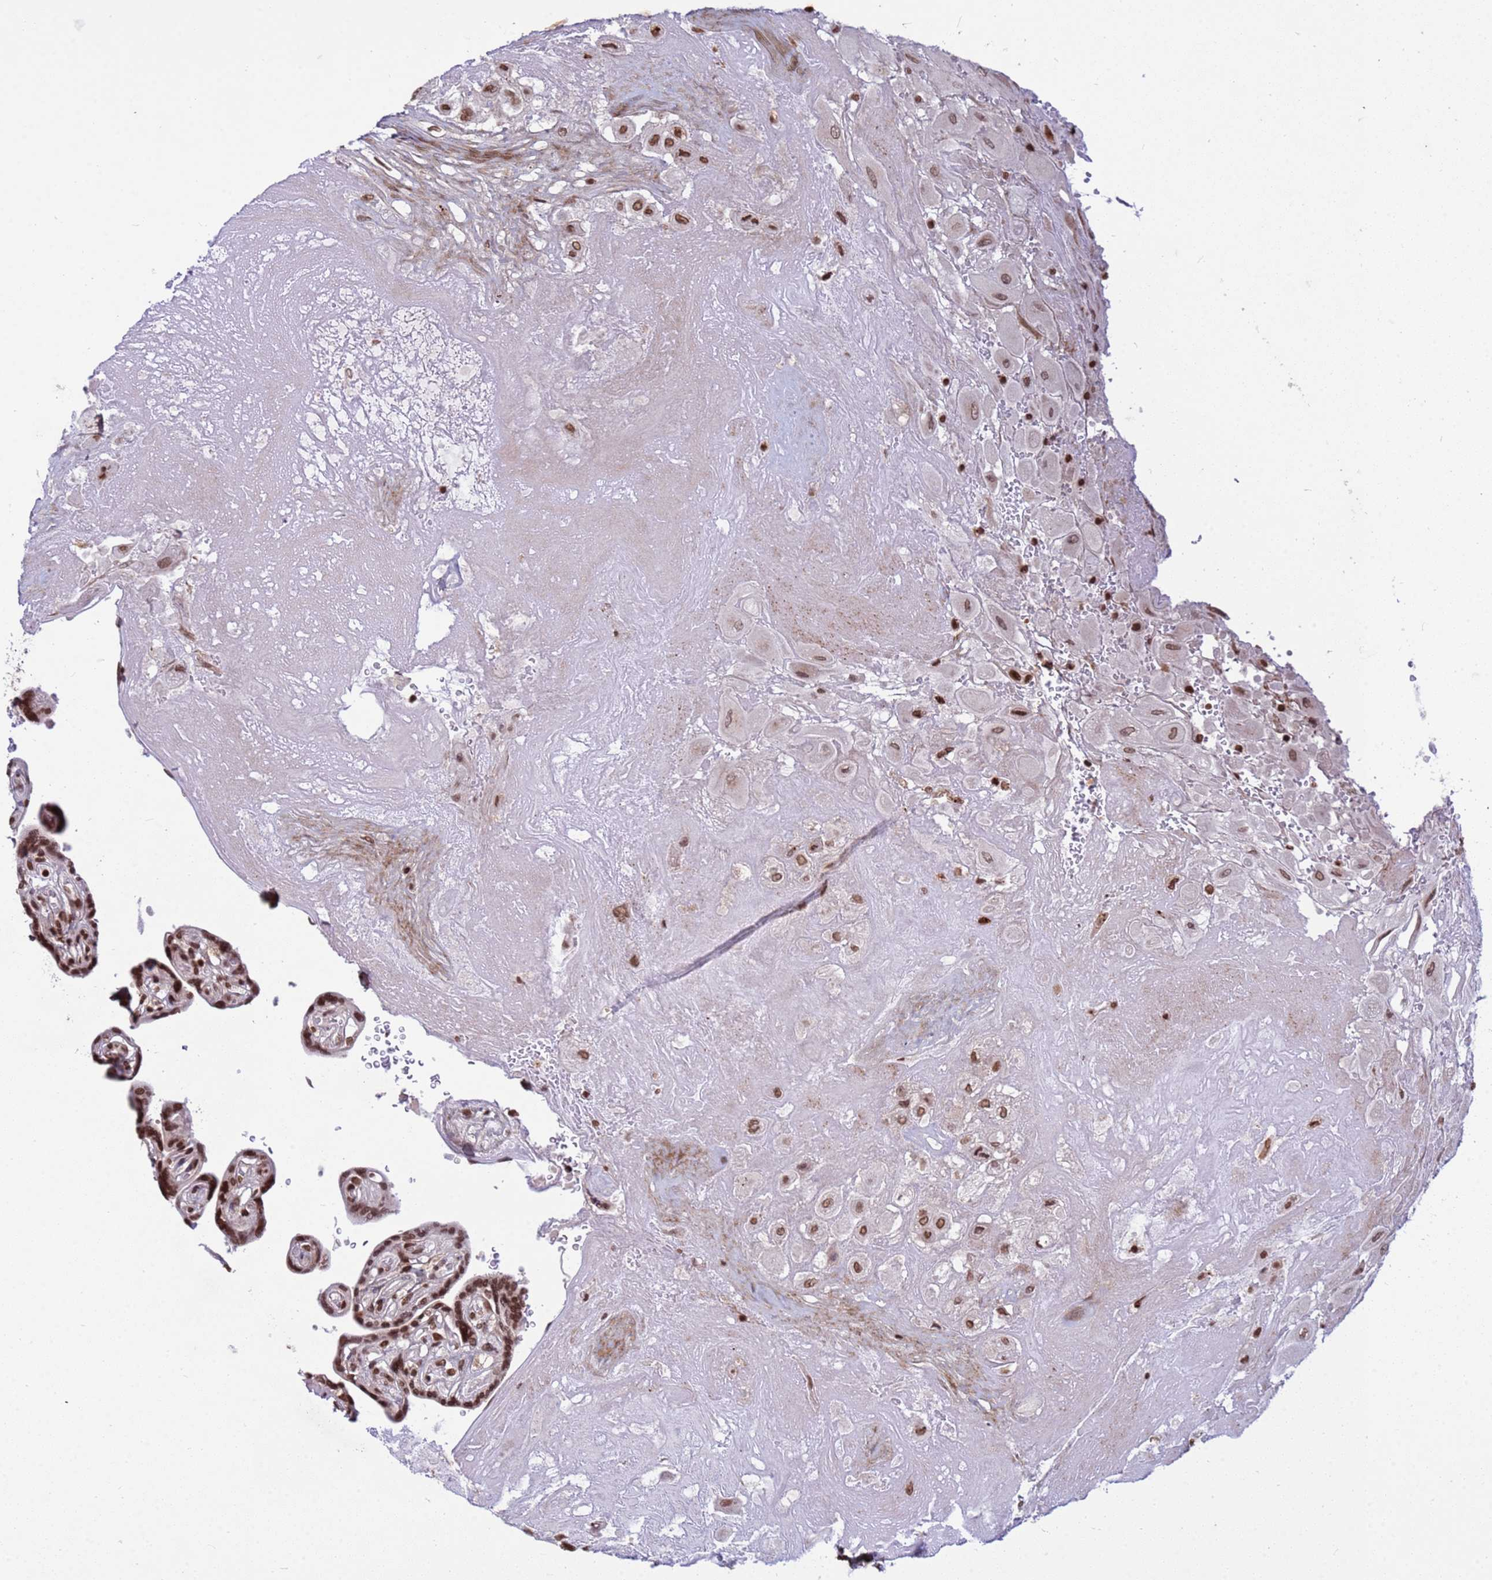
{"staining": {"intensity": "moderate", "quantity": ">75%", "location": "nuclear"}, "tissue": "placenta", "cell_type": "Decidual cells", "image_type": "normal", "snomed": [{"axis": "morphology", "description": "Normal tissue, NOS"}, {"axis": "topography", "description": "Placenta"}], "caption": "Immunohistochemistry (IHC) histopathology image of benign human placenta stained for a protein (brown), which displays medium levels of moderate nuclear positivity in approximately >75% of decidual cells.", "gene": "H3", "patient": {"sex": "female", "age": 32}}